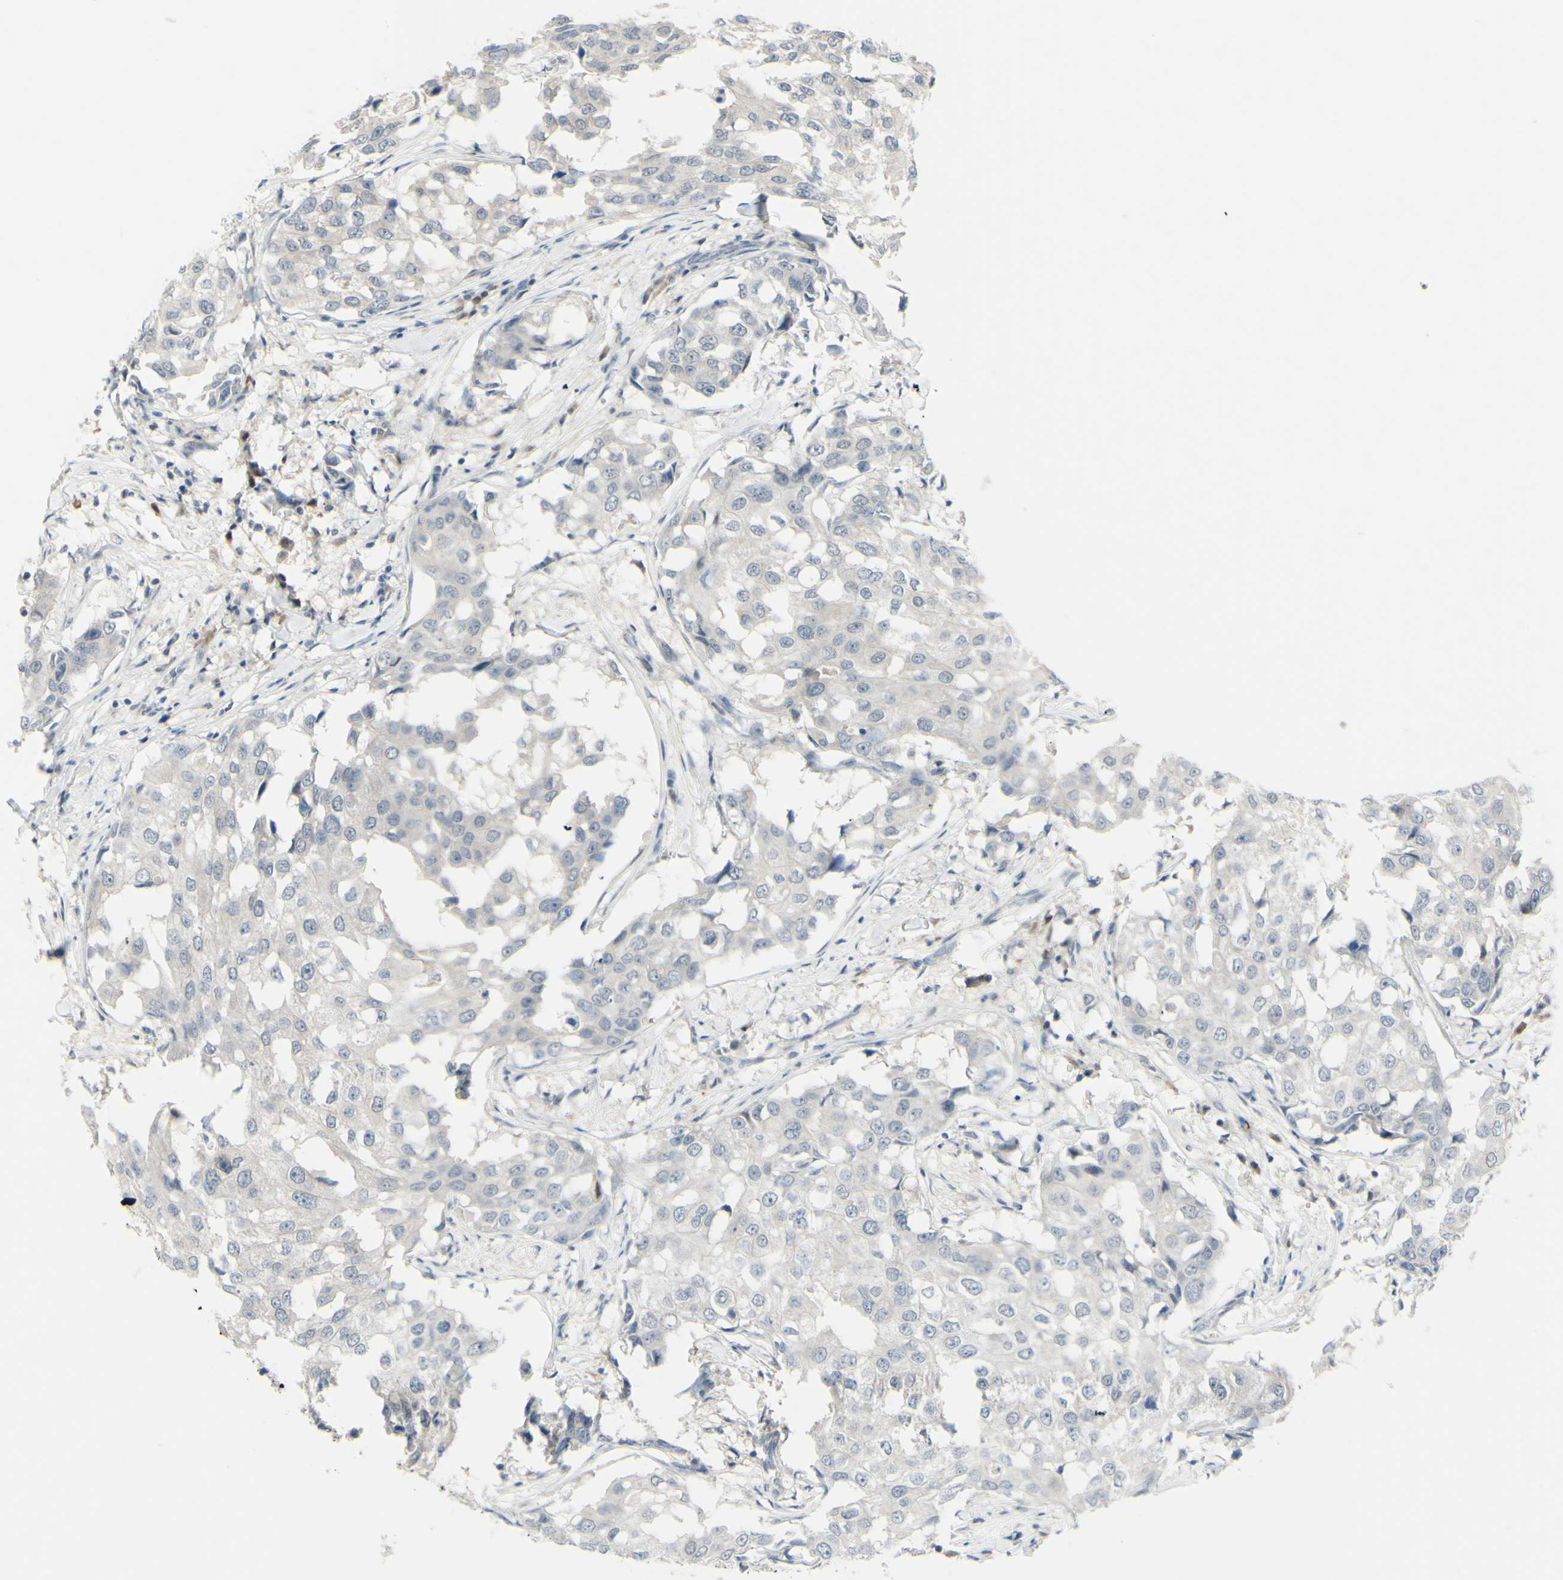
{"staining": {"intensity": "negative", "quantity": "none", "location": "none"}, "tissue": "breast cancer", "cell_type": "Tumor cells", "image_type": "cancer", "snomed": [{"axis": "morphology", "description": "Duct carcinoma"}, {"axis": "topography", "description": "Breast"}], "caption": "A high-resolution micrograph shows immunohistochemistry (IHC) staining of breast cancer (invasive ductal carcinoma), which reveals no significant expression in tumor cells.", "gene": "ETNK1", "patient": {"sex": "female", "age": 27}}